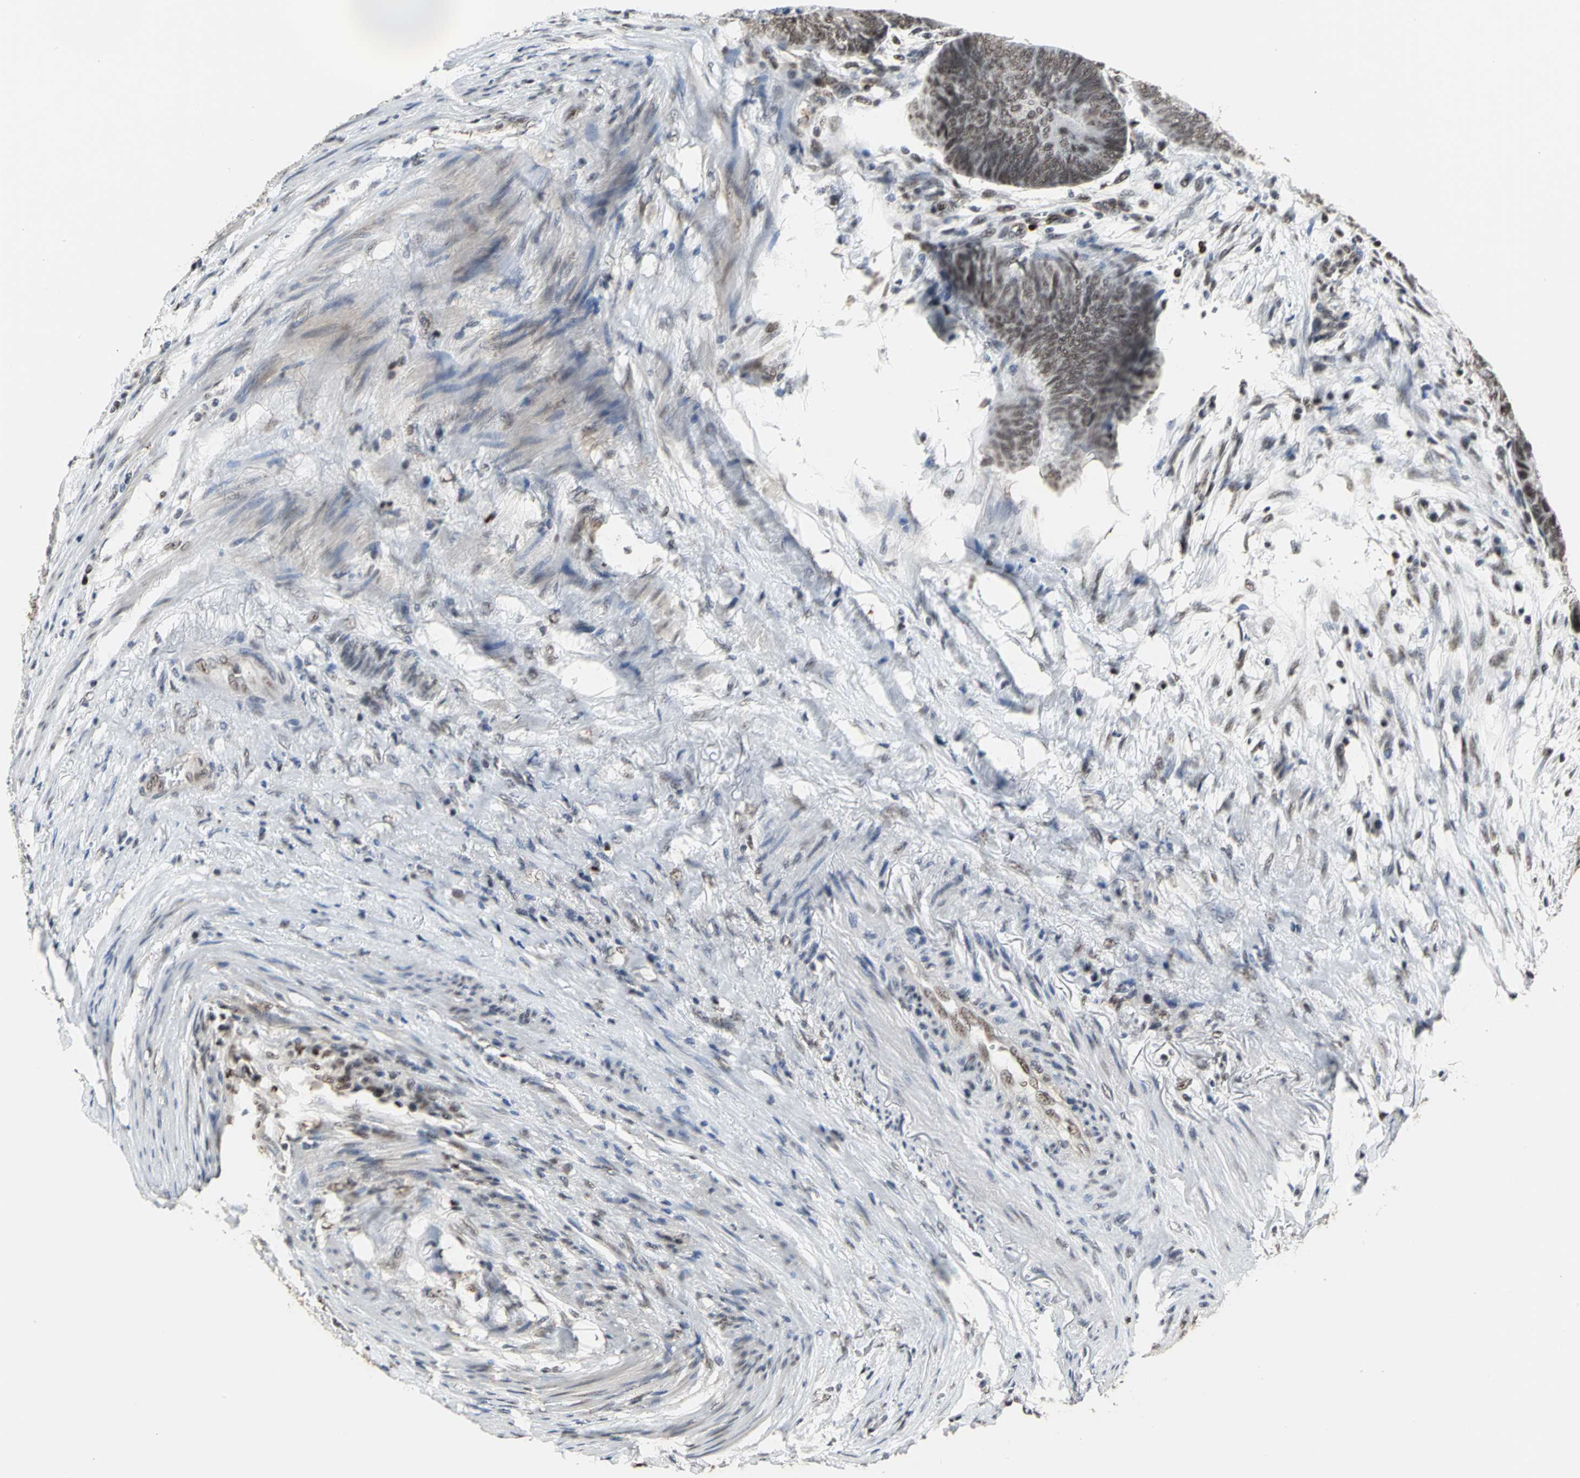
{"staining": {"intensity": "moderate", "quantity": ">75%", "location": "nuclear"}, "tissue": "colorectal cancer", "cell_type": "Tumor cells", "image_type": "cancer", "snomed": [{"axis": "morphology", "description": "Normal tissue, NOS"}, {"axis": "morphology", "description": "Adenocarcinoma, NOS"}, {"axis": "topography", "description": "Rectum"}, {"axis": "topography", "description": "Peripheral nerve tissue"}], "caption": "Moderate nuclear expression for a protein is present in about >75% of tumor cells of colorectal cancer (adenocarcinoma) using IHC.", "gene": "CCDC88C", "patient": {"sex": "male", "age": 92}}